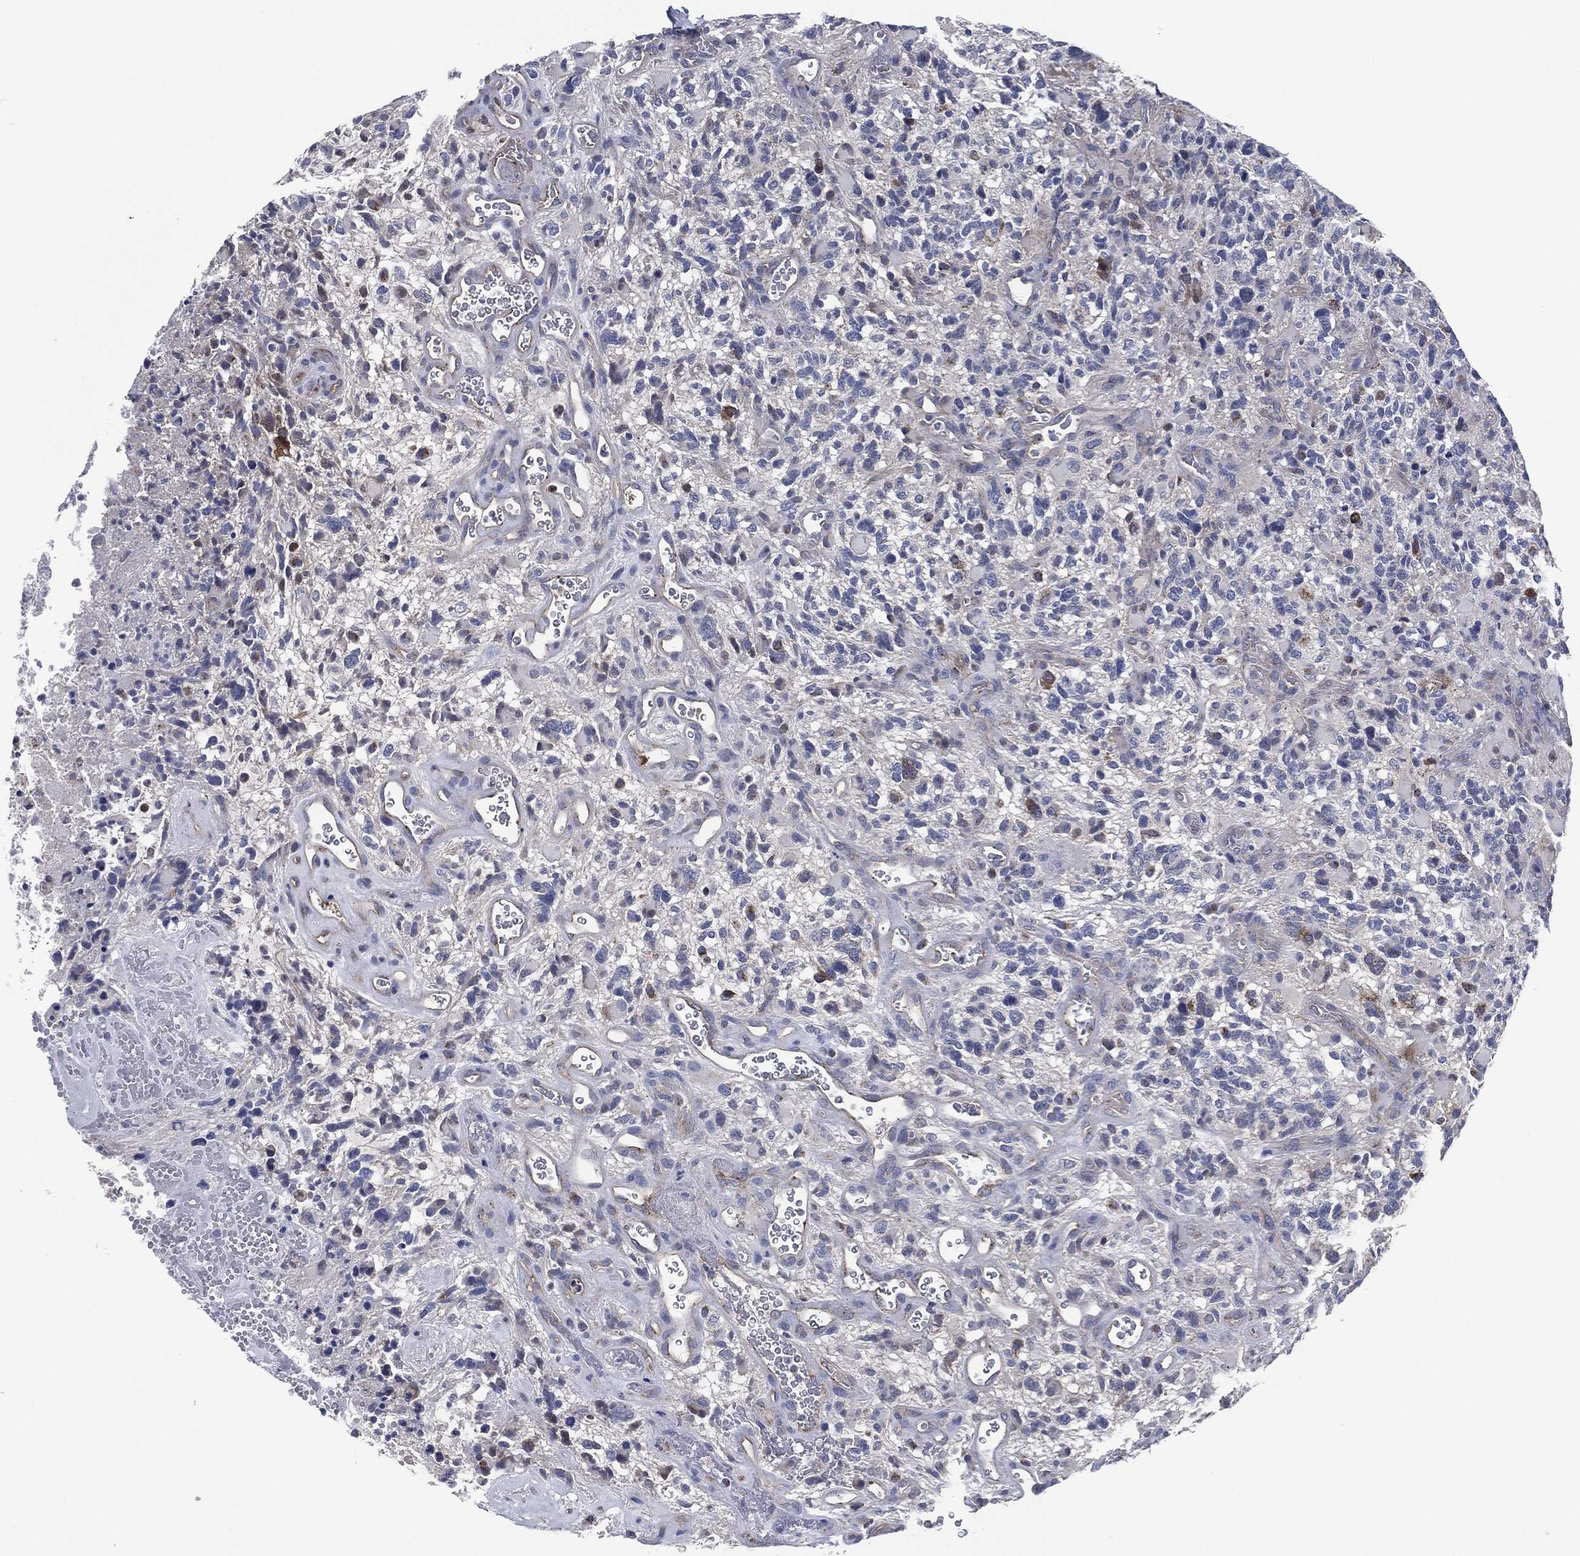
{"staining": {"intensity": "negative", "quantity": "none", "location": "none"}, "tissue": "glioma", "cell_type": "Tumor cells", "image_type": "cancer", "snomed": [{"axis": "morphology", "description": "Glioma, malignant, High grade"}, {"axis": "topography", "description": "Brain"}], "caption": "Tumor cells show no significant positivity in glioma.", "gene": "SHROOM2", "patient": {"sex": "female", "age": 71}}